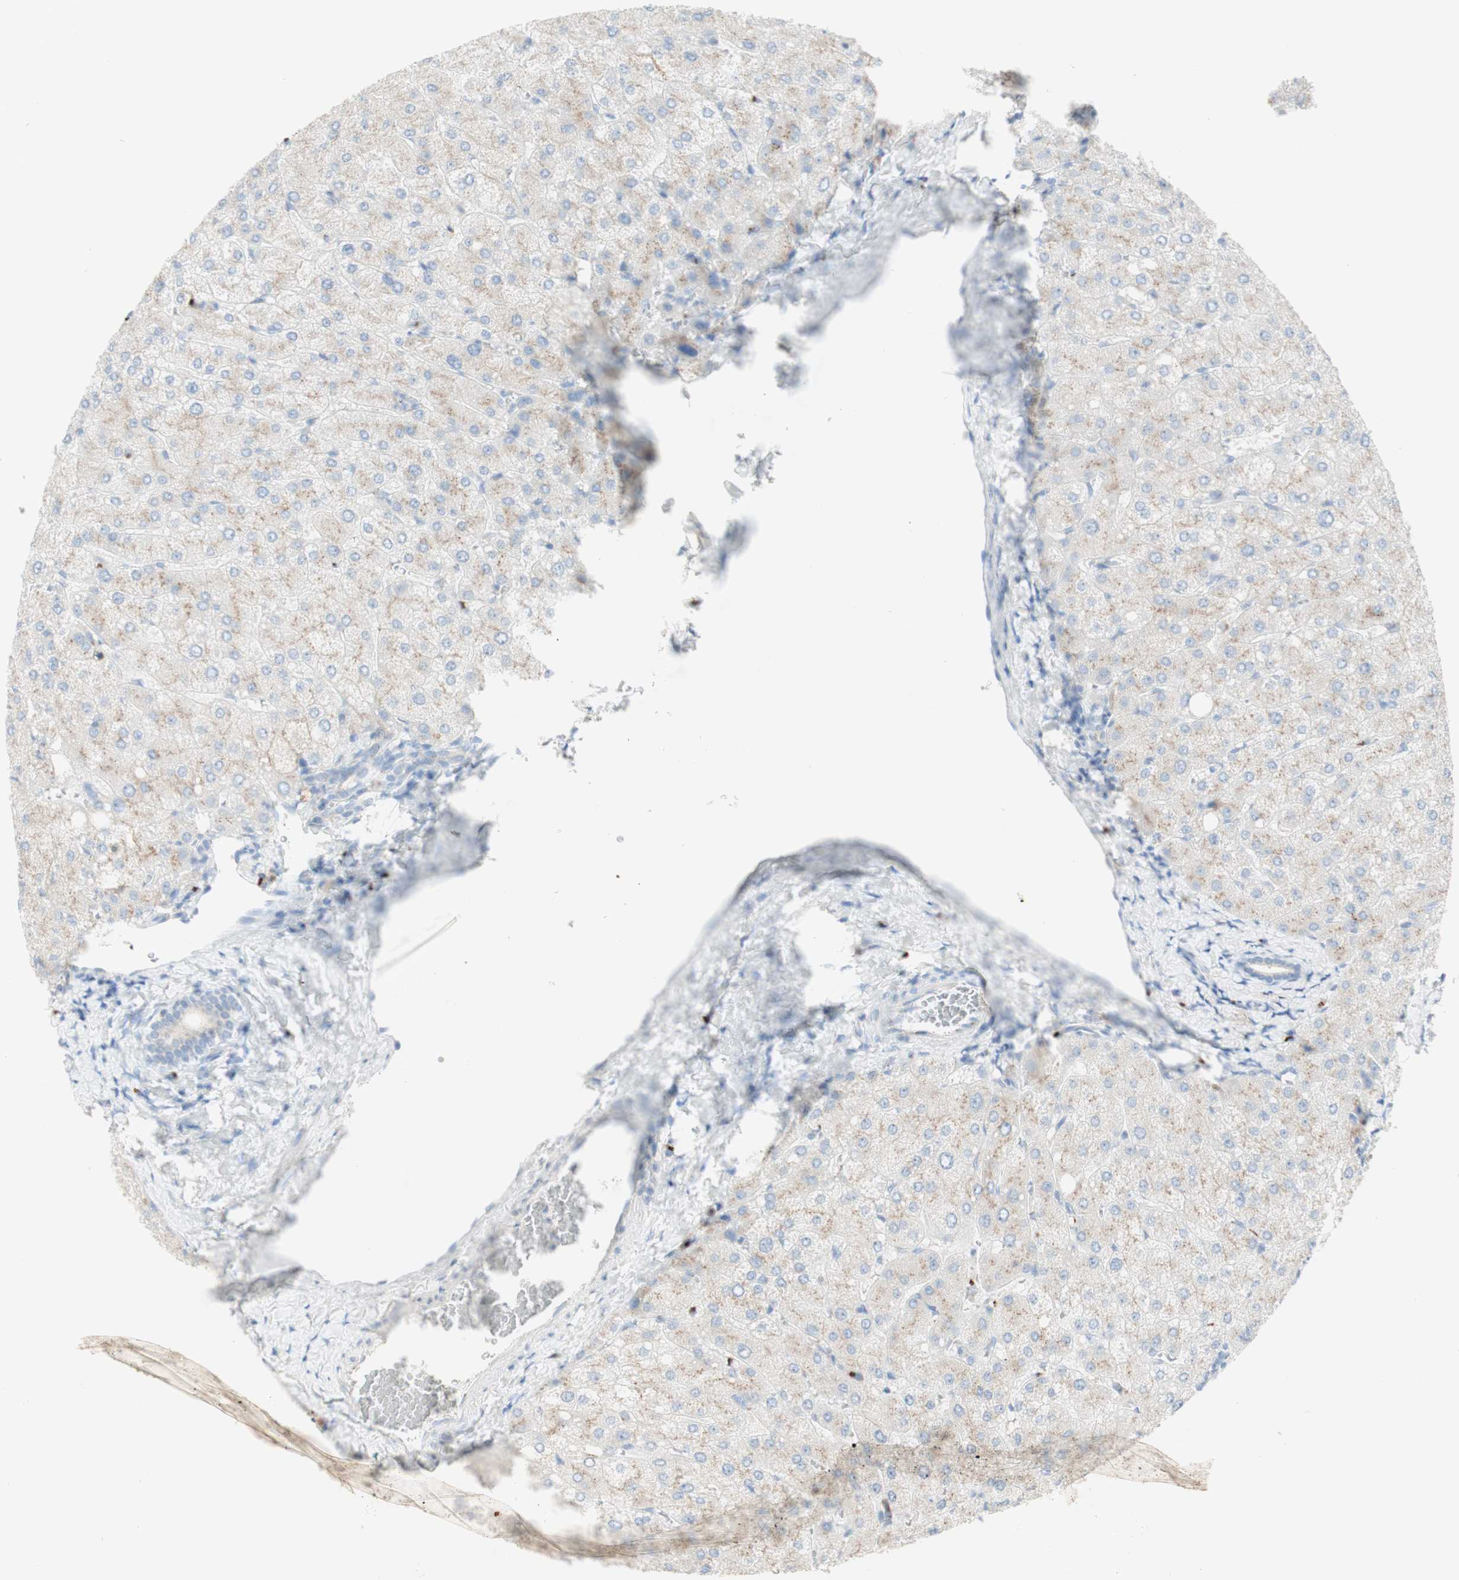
{"staining": {"intensity": "weak", "quantity": ">75%", "location": "cytoplasmic/membranous"}, "tissue": "liver", "cell_type": "Cholangiocytes", "image_type": "normal", "snomed": [{"axis": "morphology", "description": "Normal tissue, NOS"}, {"axis": "topography", "description": "Liver"}], "caption": "Immunohistochemical staining of normal human liver reveals >75% levels of weak cytoplasmic/membranous protein expression in about >75% of cholangiocytes.", "gene": "MANEA", "patient": {"sex": "male", "age": 55}}